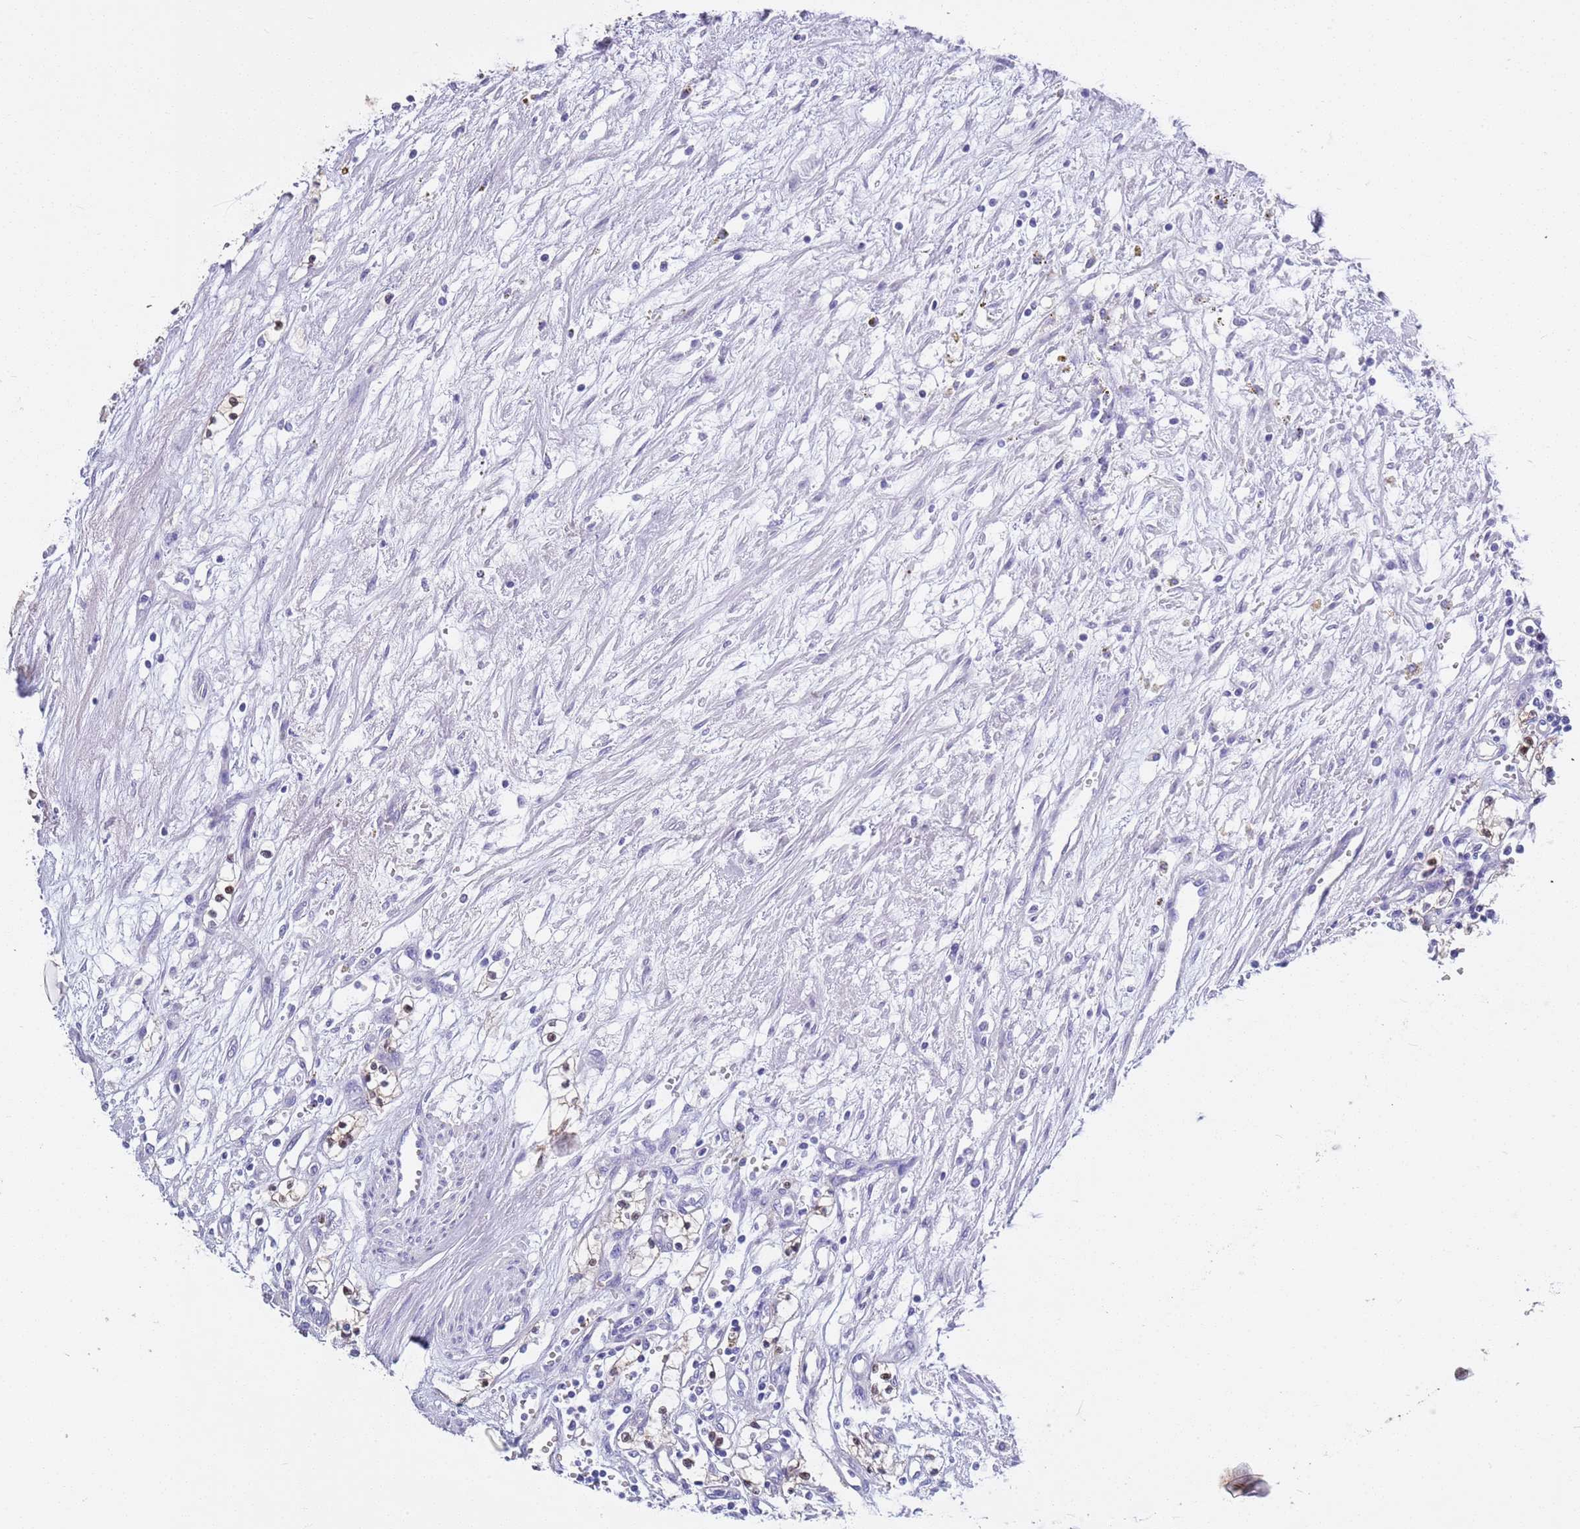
{"staining": {"intensity": "negative", "quantity": "none", "location": "none"}, "tissue": "renal cancer", "cell_type": "Tumor cells", "image_type": "cancer", "snomed": [{"axis": "morphology", "description": "Adenocarcinoma, NOS"}, {"axis": "topography", "description": "Kidney"}], "caption": "Photomicrograph shows no significant protein staining in tumor cells of renal cancer (adenocarcinoma).", "gene": "BRMS1L", "patient": {"sex": "male", "age": 59}}